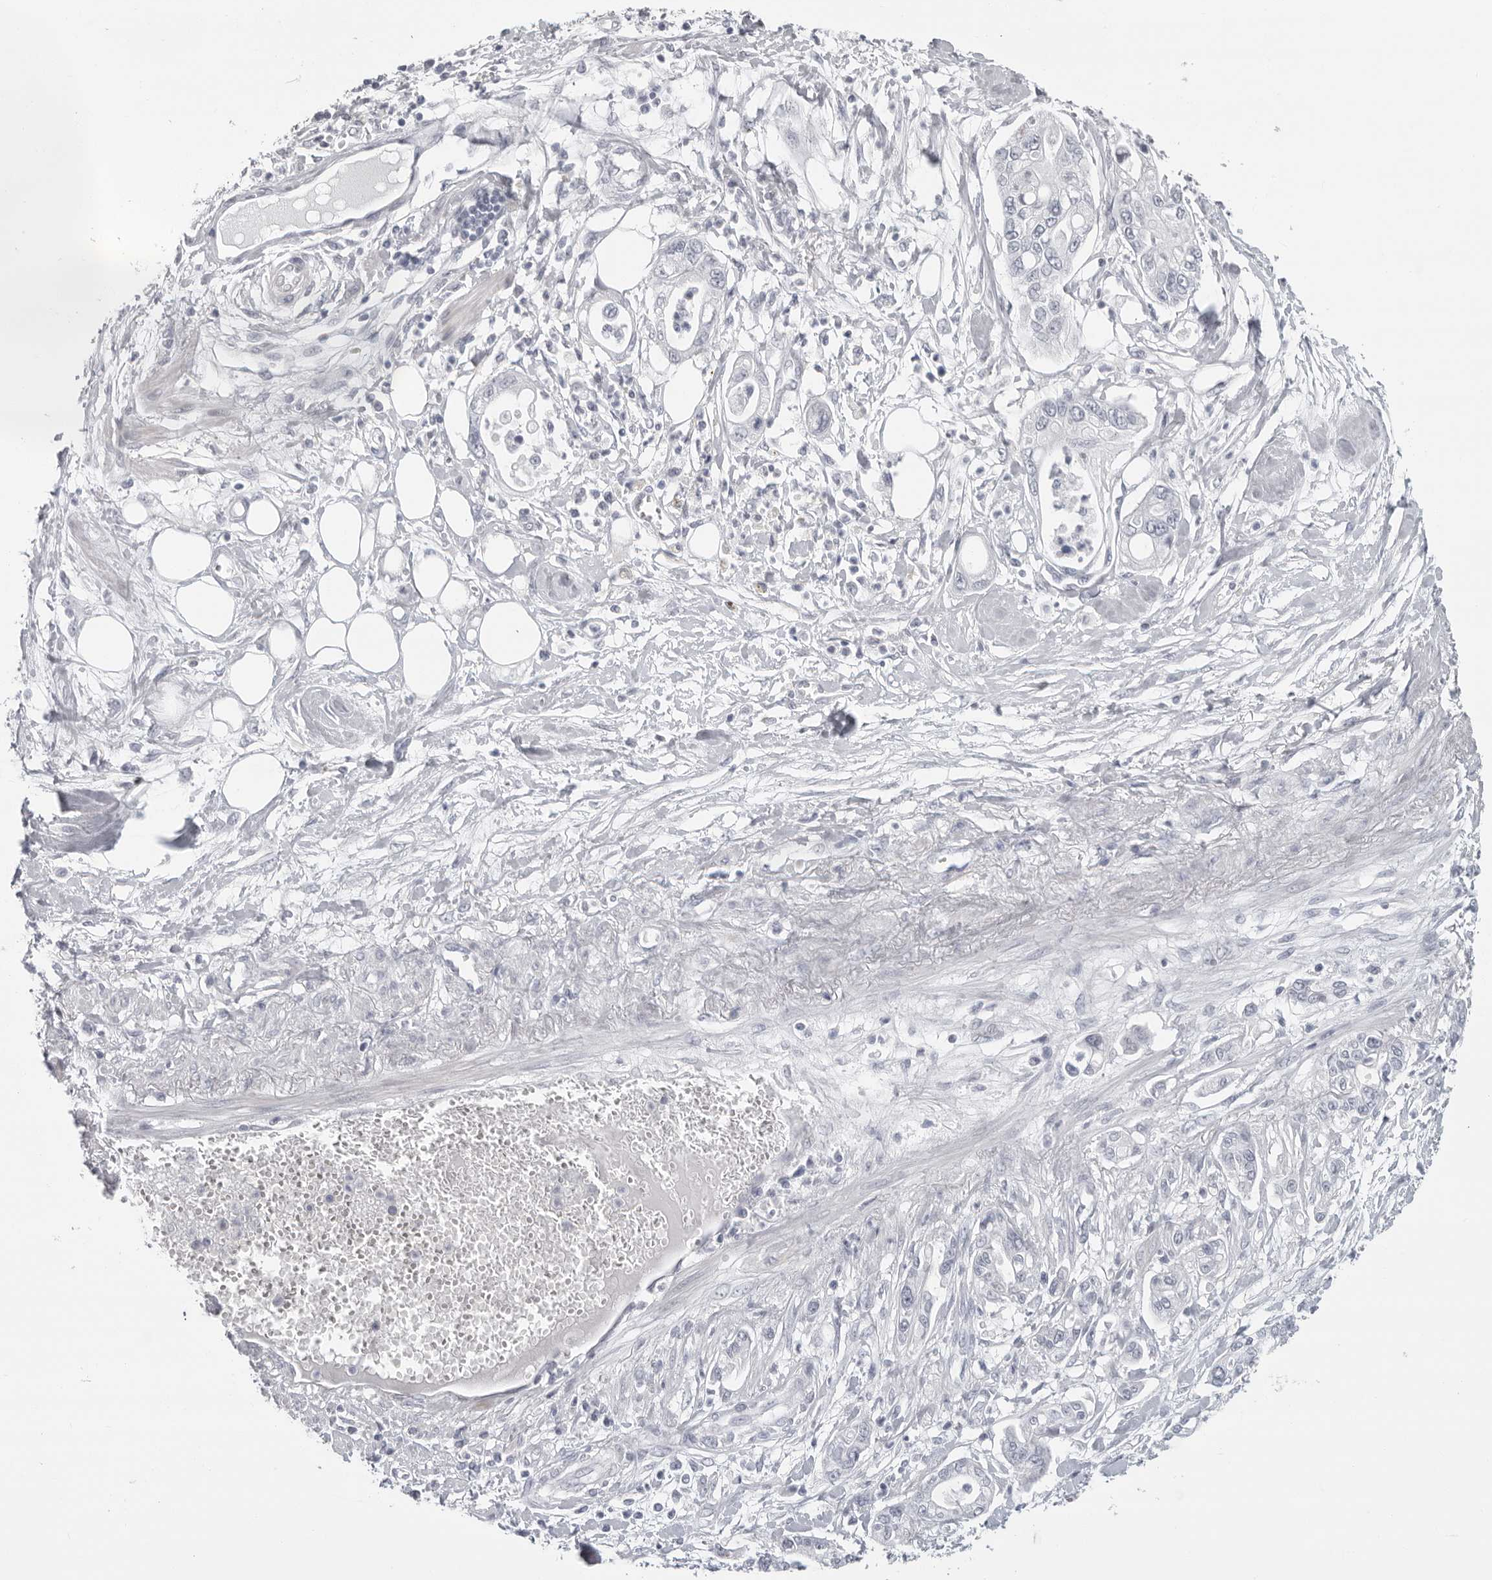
{"staining": {"intensity": "negative", "quantity": "none", "location": "none"}, "tissue": "pancreatic cancer", "cell_type": "Tumor cells", "image_type": "cancer", "snomed": [{"axis": "morphology", "description": "Adenocarcinoma, NOS"}, {"axis": "topography", "description": "Pancreas"}], "caption": "This is an IHC image of human pancreatic cancer (adenocarcinoma). There is no expression in tumor cells.", "gene": "OPLAH", "patient": {"sex": "male", "age": 68}}